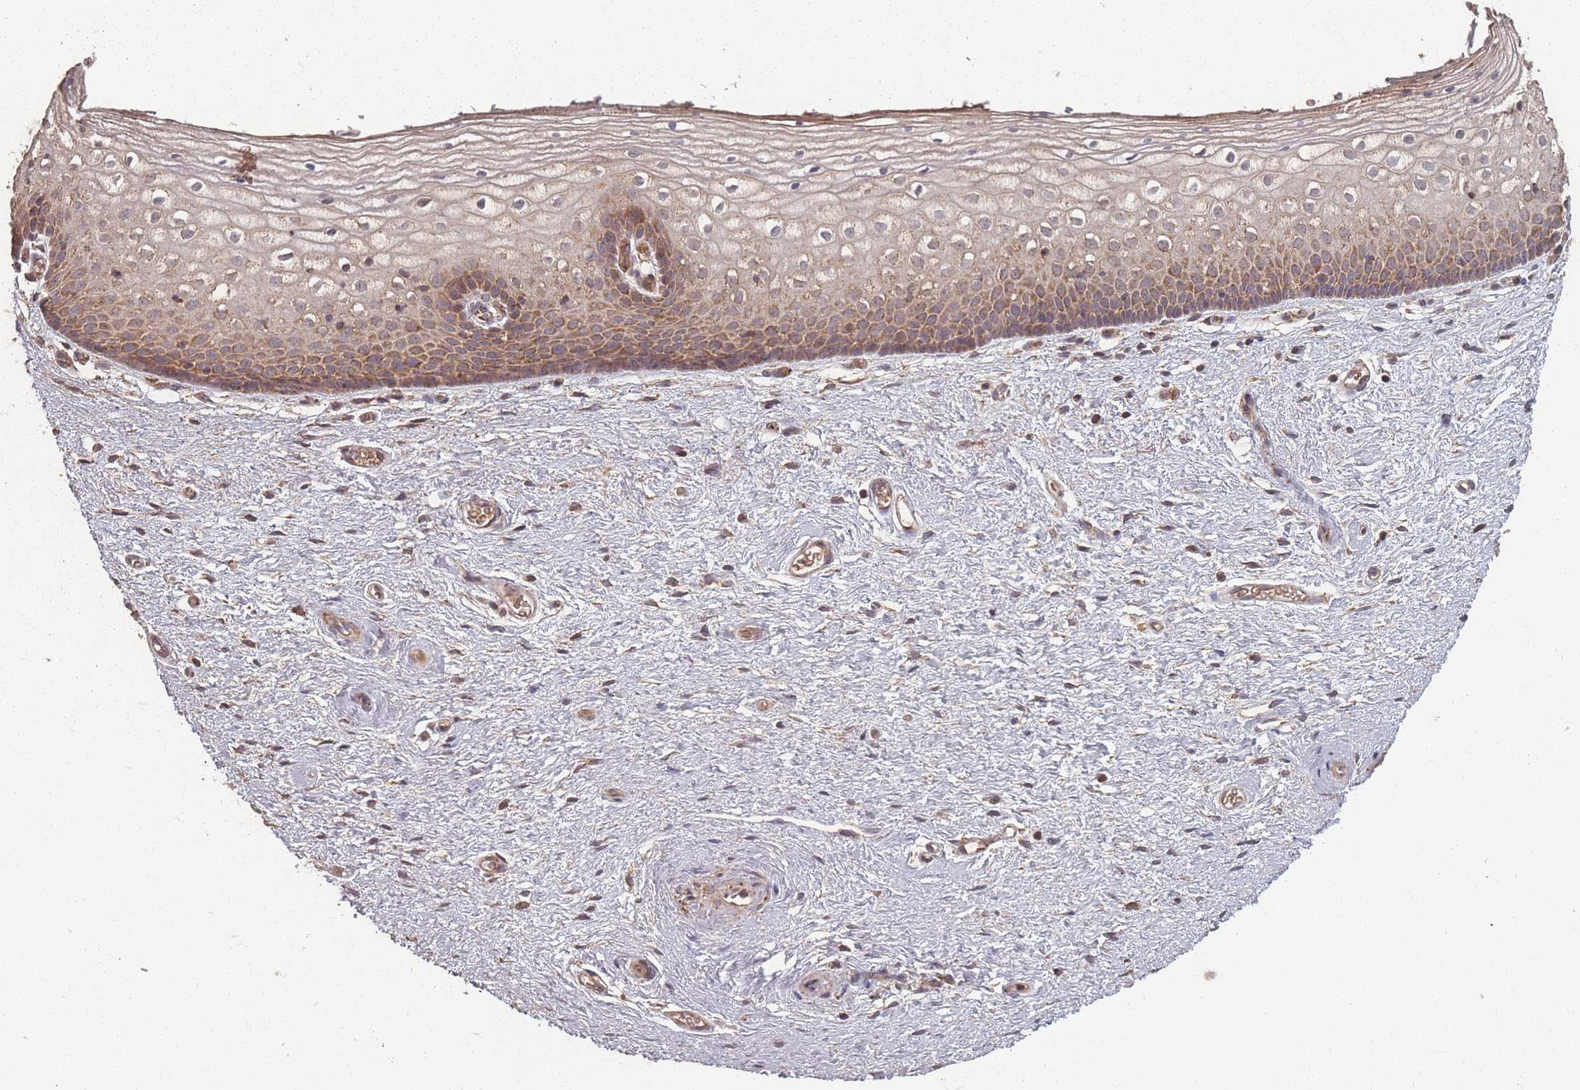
{"staining": {"intensity": "moderate", "quantity": "25%-75%", "location": "cytoplasmic/membranous"}, "tissue": "vagina", "cell_type": "Squamous epithelial cells", "image_type": "normal", "snomed": [{"axis": "morphology", "description": "Normal tissue, NOS"}, {"axis": "topography", "description": "Vagina"}], "caption": "About 25%-75% of squamous epithelial cells in normal human vagina show moderate cytoplasmic/membranous protein staining as visualized by brown immunohistochemical staining.", "gene": "LYRM7", "patient": {"sex": "female", "age": 60}}